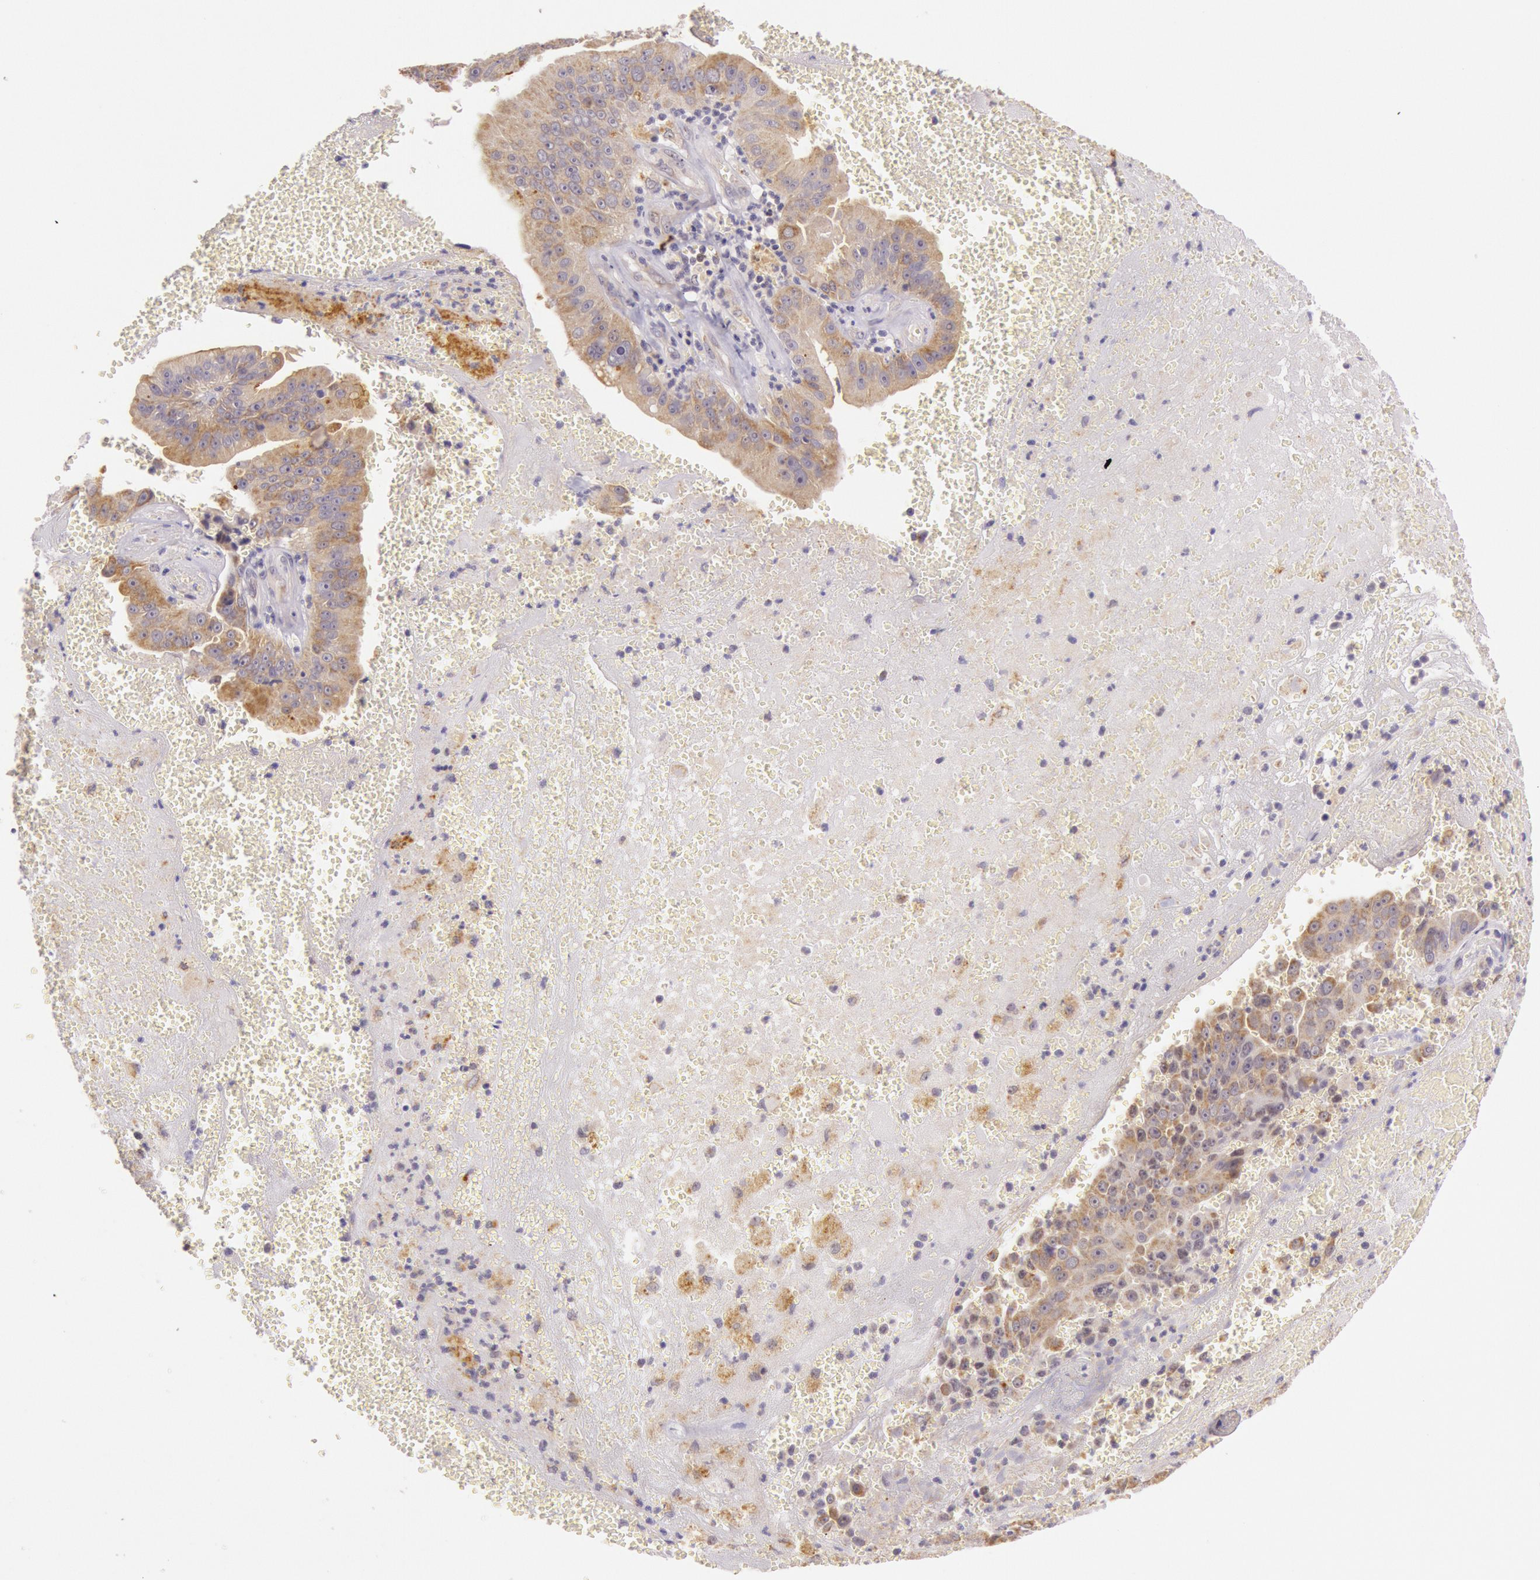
{"staining": {"intensity": "moderate", "quantity": ">75%", "location": "cytoplasmic/membranous"}, "tissue": "liver cancer", "cell_type": "Tumor cells", "image_type": "cancer", "snomed": [{"axis": "morphology", "description": "Cholangiocarcinoma"}, {"axis": "topography", "description": "Liver"}], "caption": "An image of human liver cancer stained for a protein demonstrates moderate cytoplasmic/membranous brown staining in tumor cells.", "gene": "CDK16", "patient": {"sex": "female", "age": 79}}